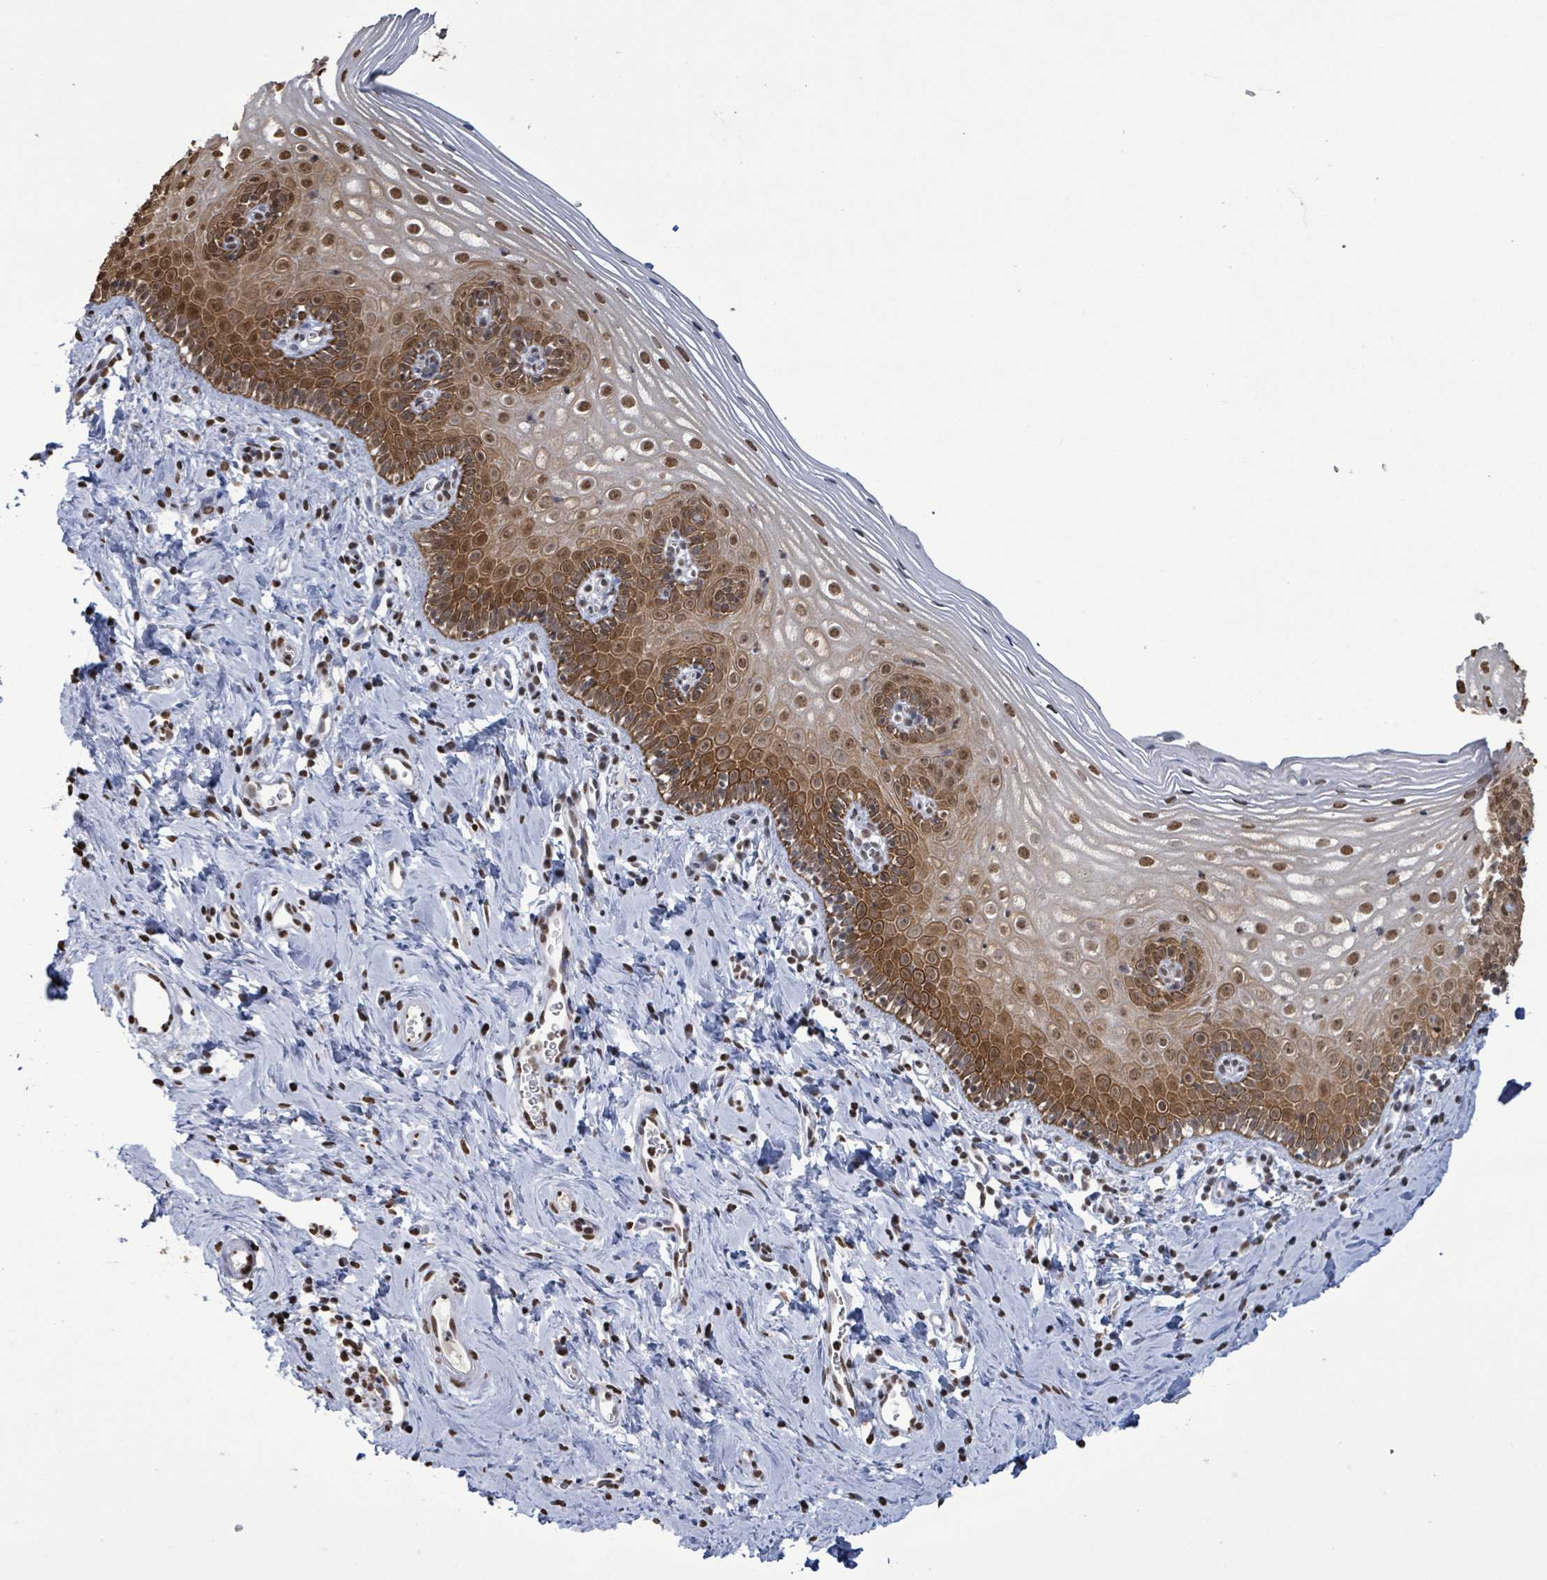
{"staining": {"intensity": "moderate", "quantity": "25%-75%", "location": "cytoplasmic/membranous,nuclear"}, "tissue": "cervix", "cell_type": "Glandular cells", "image_type": "normal", "snomed": [{"axis": "morphology", "description": "Normal tissue, NOS"}, {"axis": "topography", "description": "Cervix"}], "caption": "Immunohistochemical staining of benign cervix exhibits moderate cytoplasmic/membranous,nuclear protein staining in approximately 25%-75% of glandular cells. (brown staining indicates protein expression, while blue staining denotes nuclei).", "gene": "SAMD14", "patient": {"sex": "female", "age": 44}}